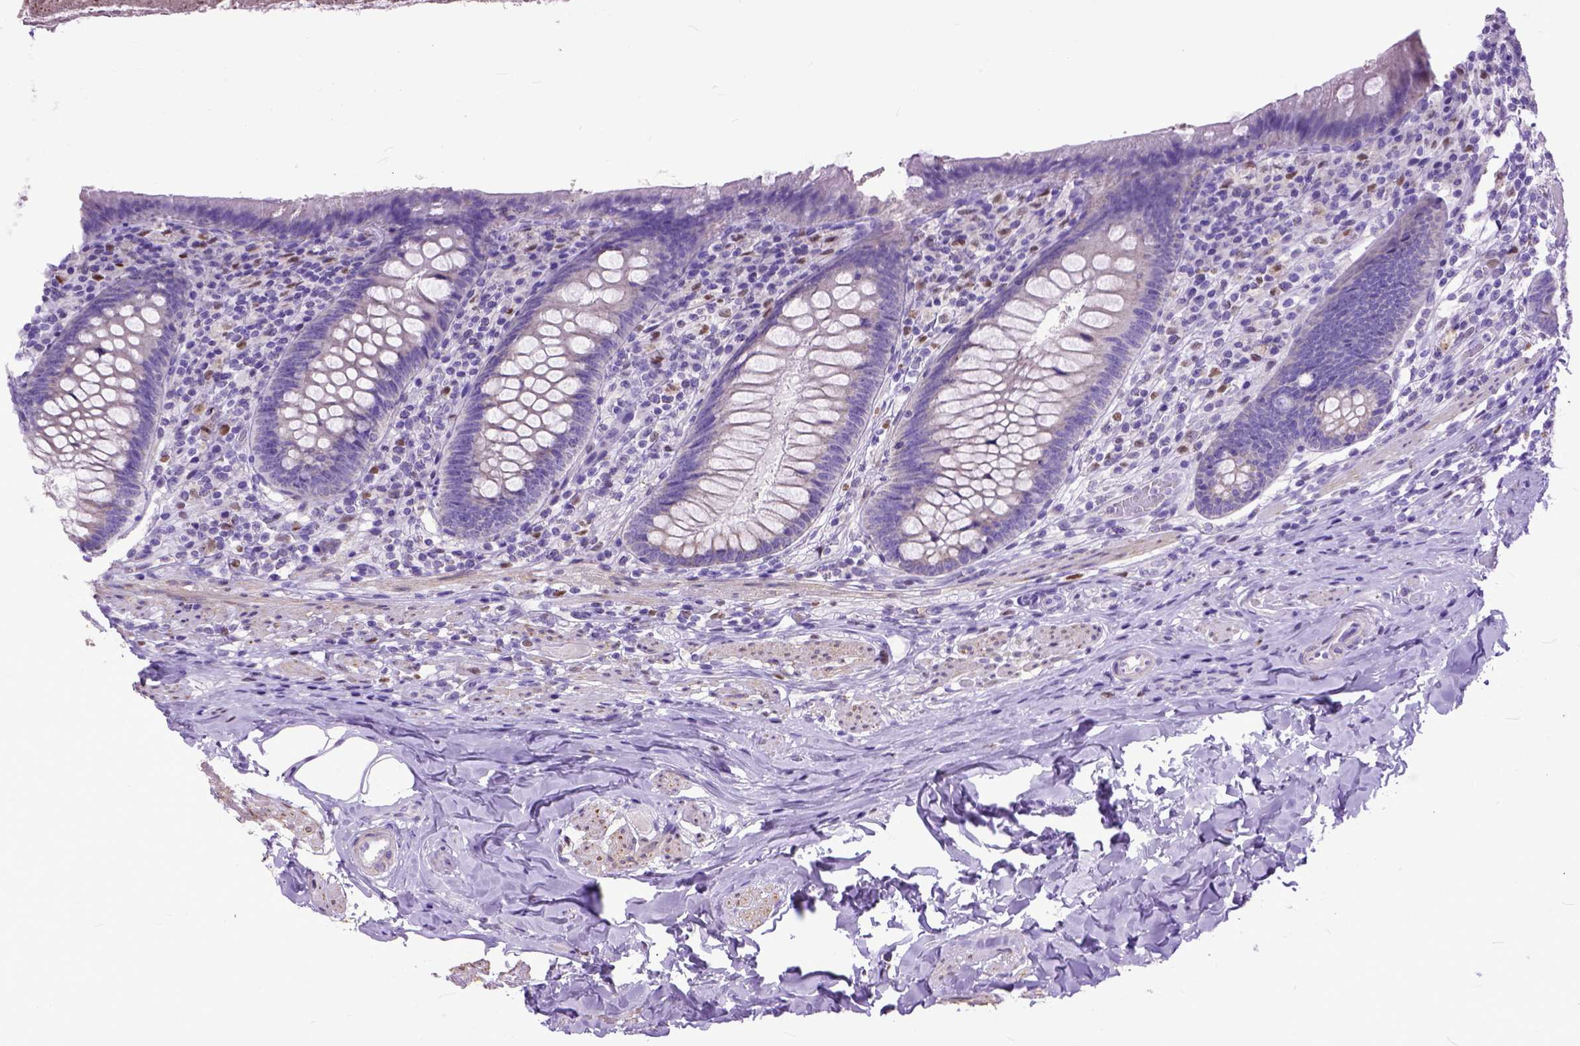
{"staining": {"intensity": "negative", "quantity": "none", "location": "none"}, "tissue": "appendix", "cell_type": "Glandular cells", "image_type": "normal", "snomed": [{"axis": "morphology", "description": "Normal tissue, NOS"}, {"axis": "topography", "description": "Appendix"}], "caption": "Protein analysis of benign appendix shows no significant staining in glandular cells.", "gene": "CRB1", "patient": {"sex": "male", "age": 47}}